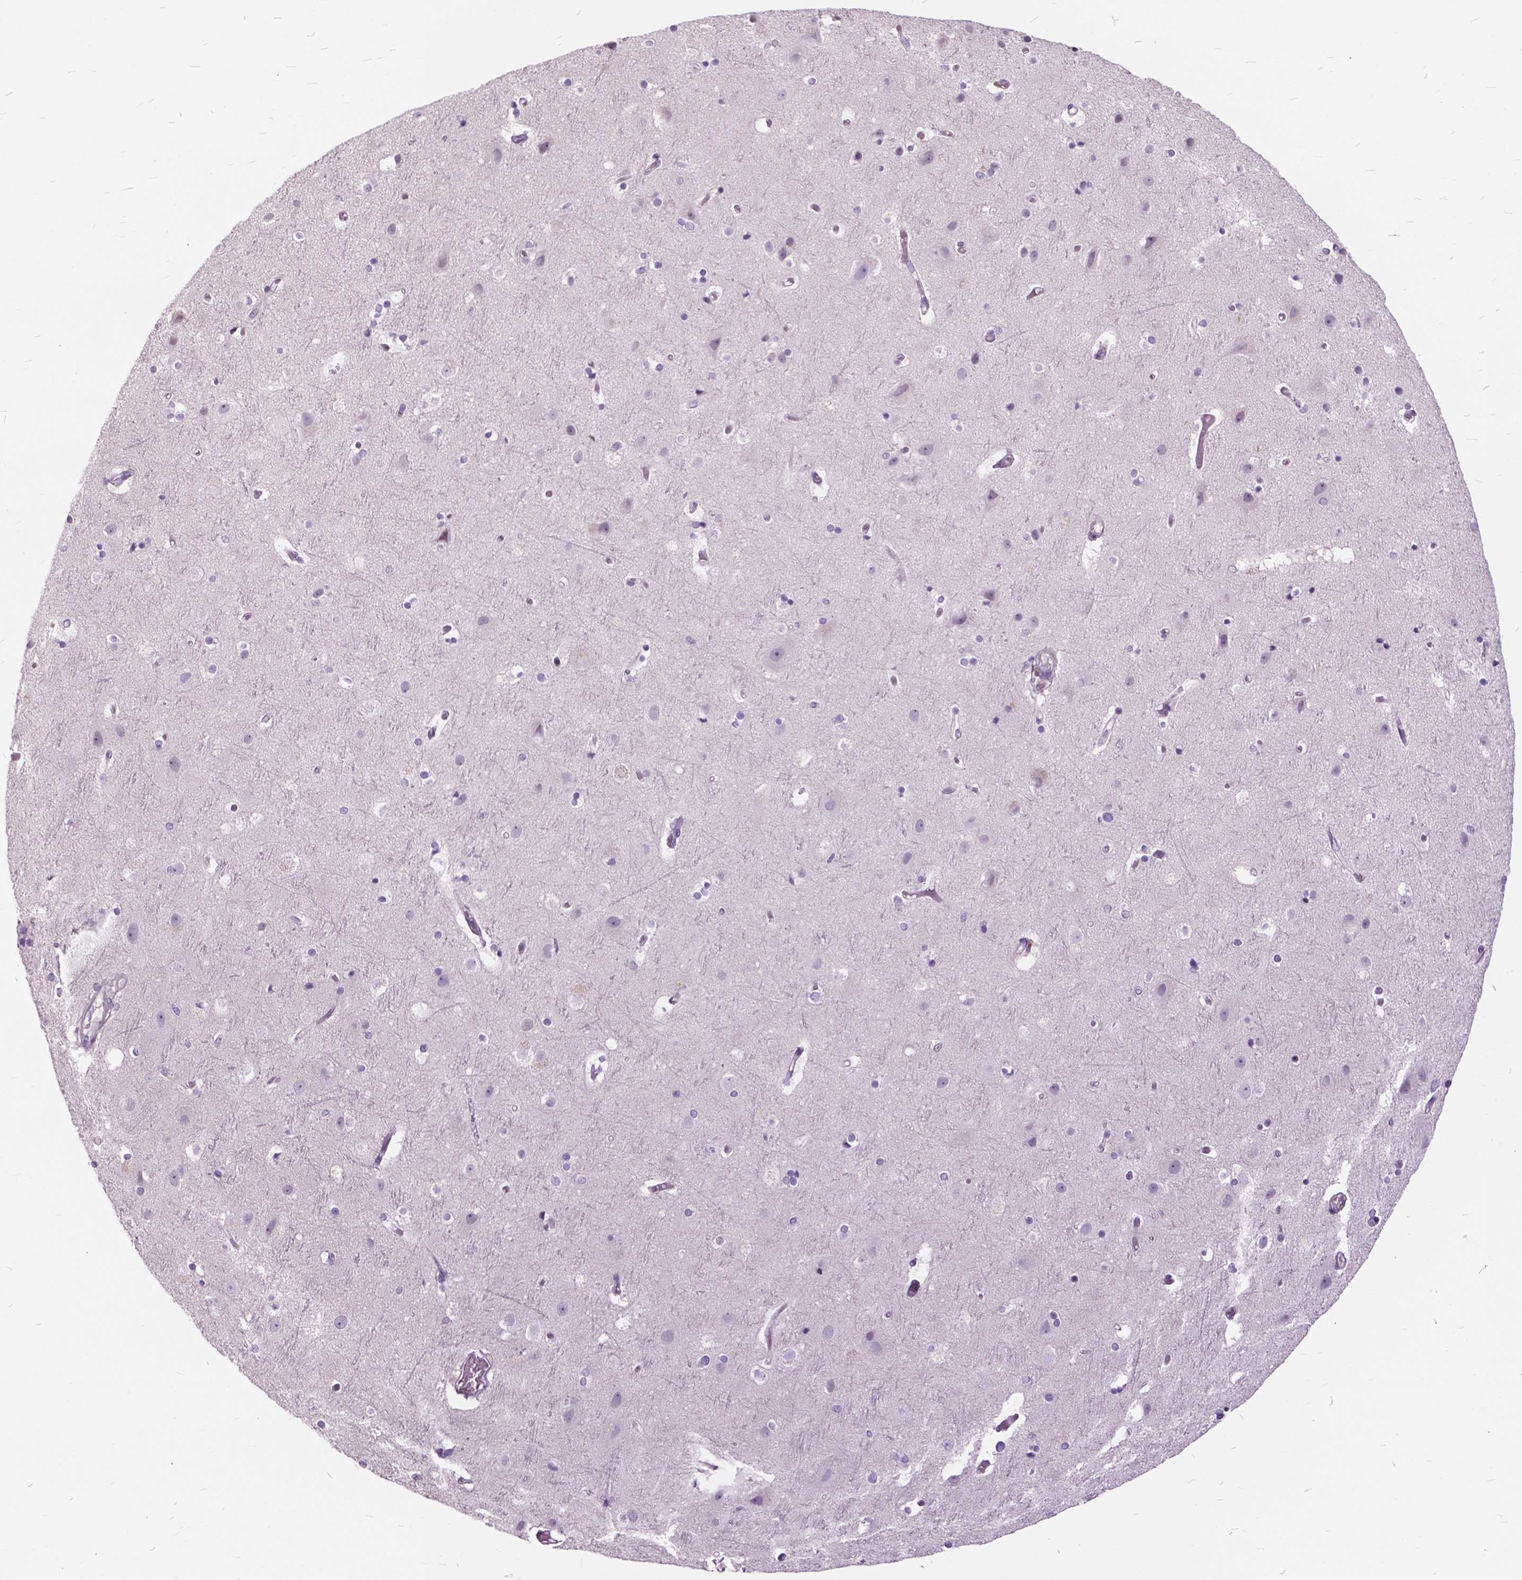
{"staining": {"intensity": "negative", "quantity": "none", "location": "none"}, "tissue": "cerebral cortex", "cell_type": "Endothelial cells", "image_type": "normal", "snomed": [{"axis": "morphology", "description": "Normal tissue, NOS"}, {"axis": "topography", "description": "Cerebral cortex"}], "caption": "Immunohistochemistry of unremarkable cerebral cortex exhibits no staining in endothelial cells.", "gene": "SP140", "patient": {"sex": "female", "age": 52}}